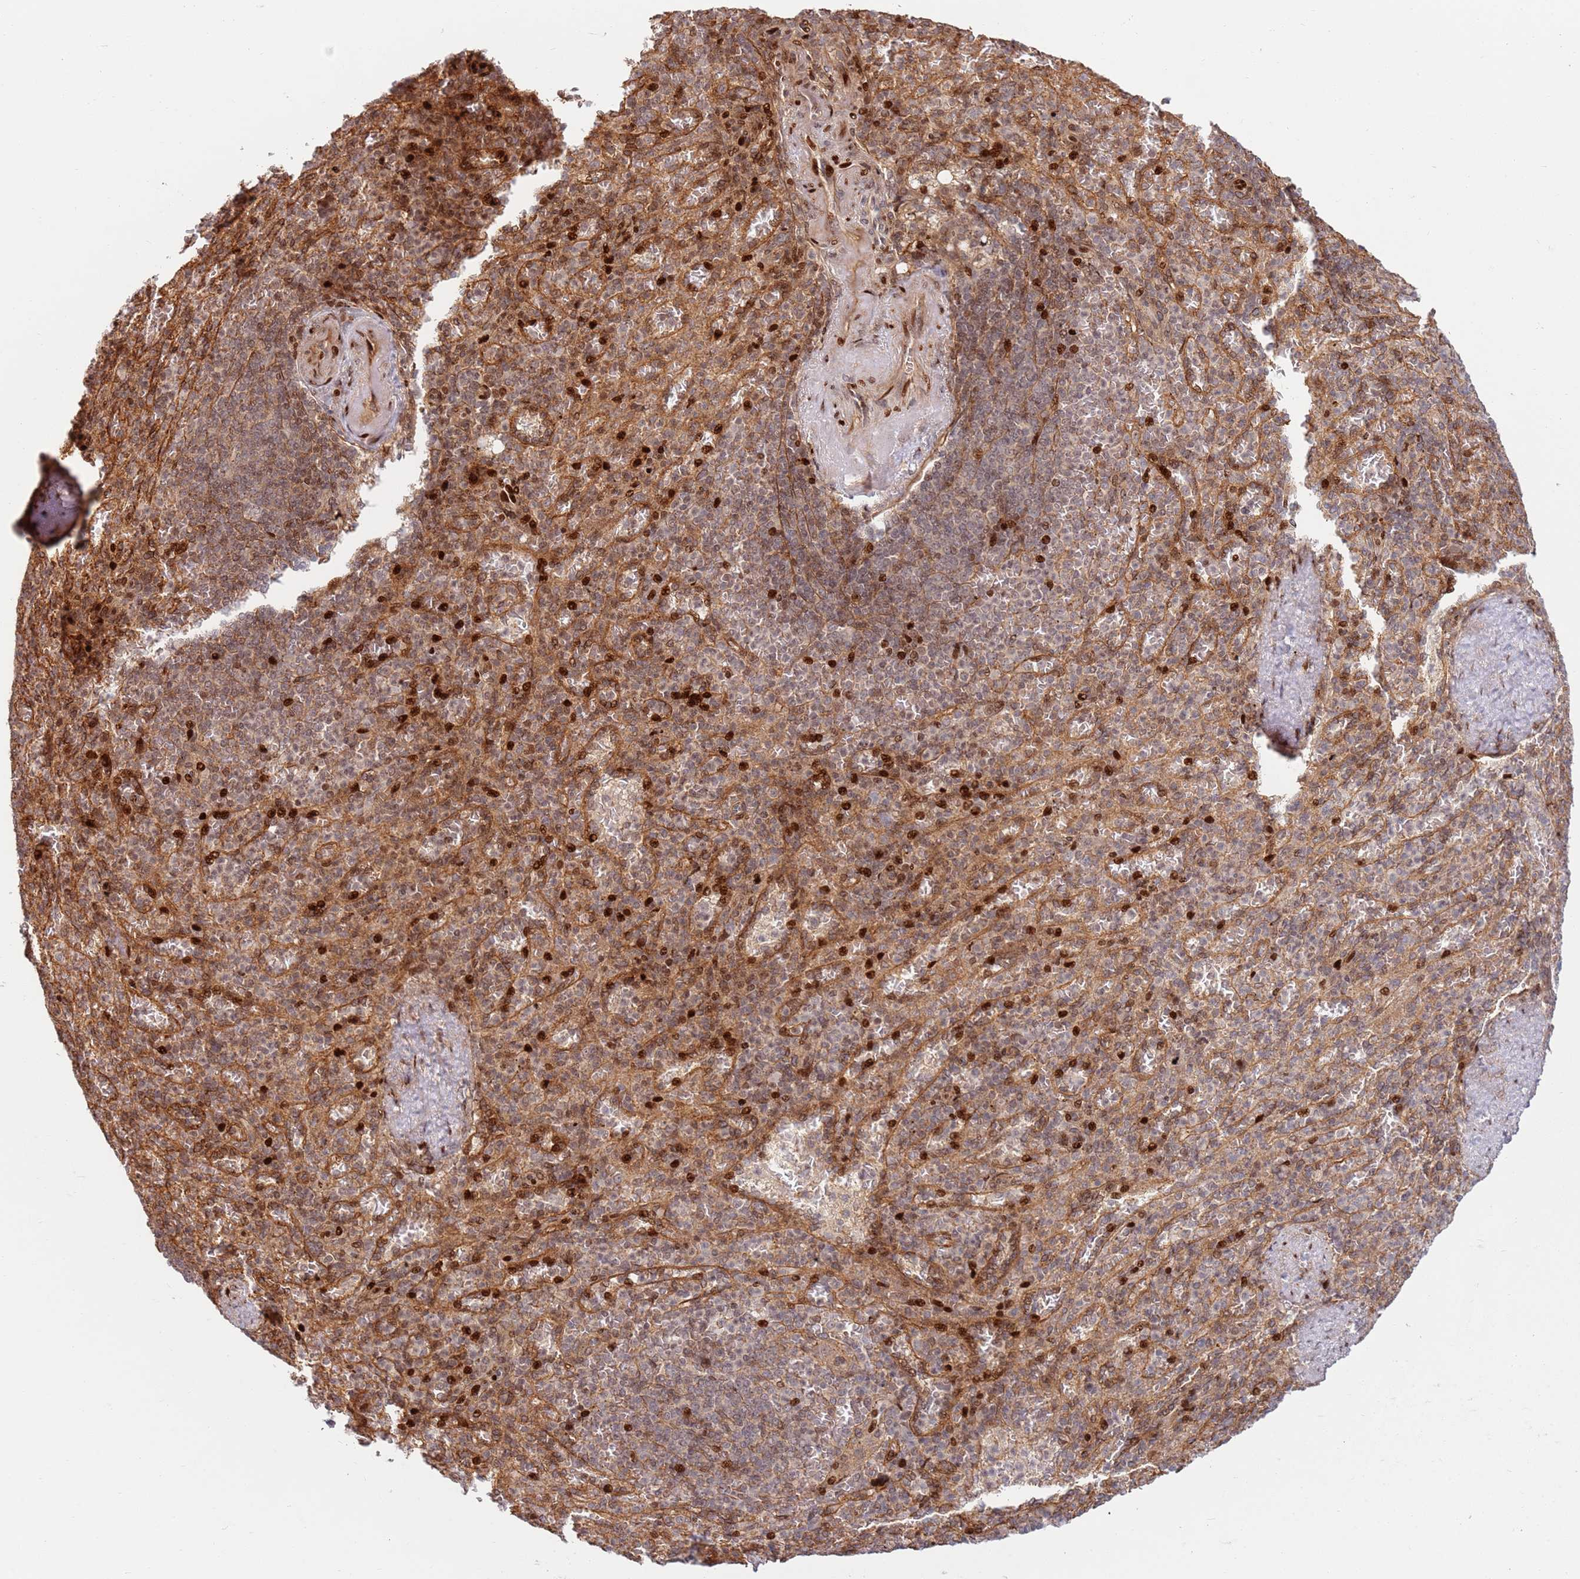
{"staining": {"intensity": "strong", "quantity": "<25%", "location": "nuclear"}, "tissue": "spleen", "cell_type": "Cells in red pulp", "image_type": "normal", "snomed": [{"axis": "morphology", "description": "Normal tissue, NOS"}, {"axis": "topography", "description": "Spleen"}], "caption": "Immunohistochemistry (IHC) photomicrograph of benign spleen: human spleen stained using IHC displays medium levels of strong protein expression localized specifically in the nuclear of cells in red pulp, appearing as a nuclear brown color.", "gene": "TMEM233", "patient": {"sex": "female", "age": 74}}